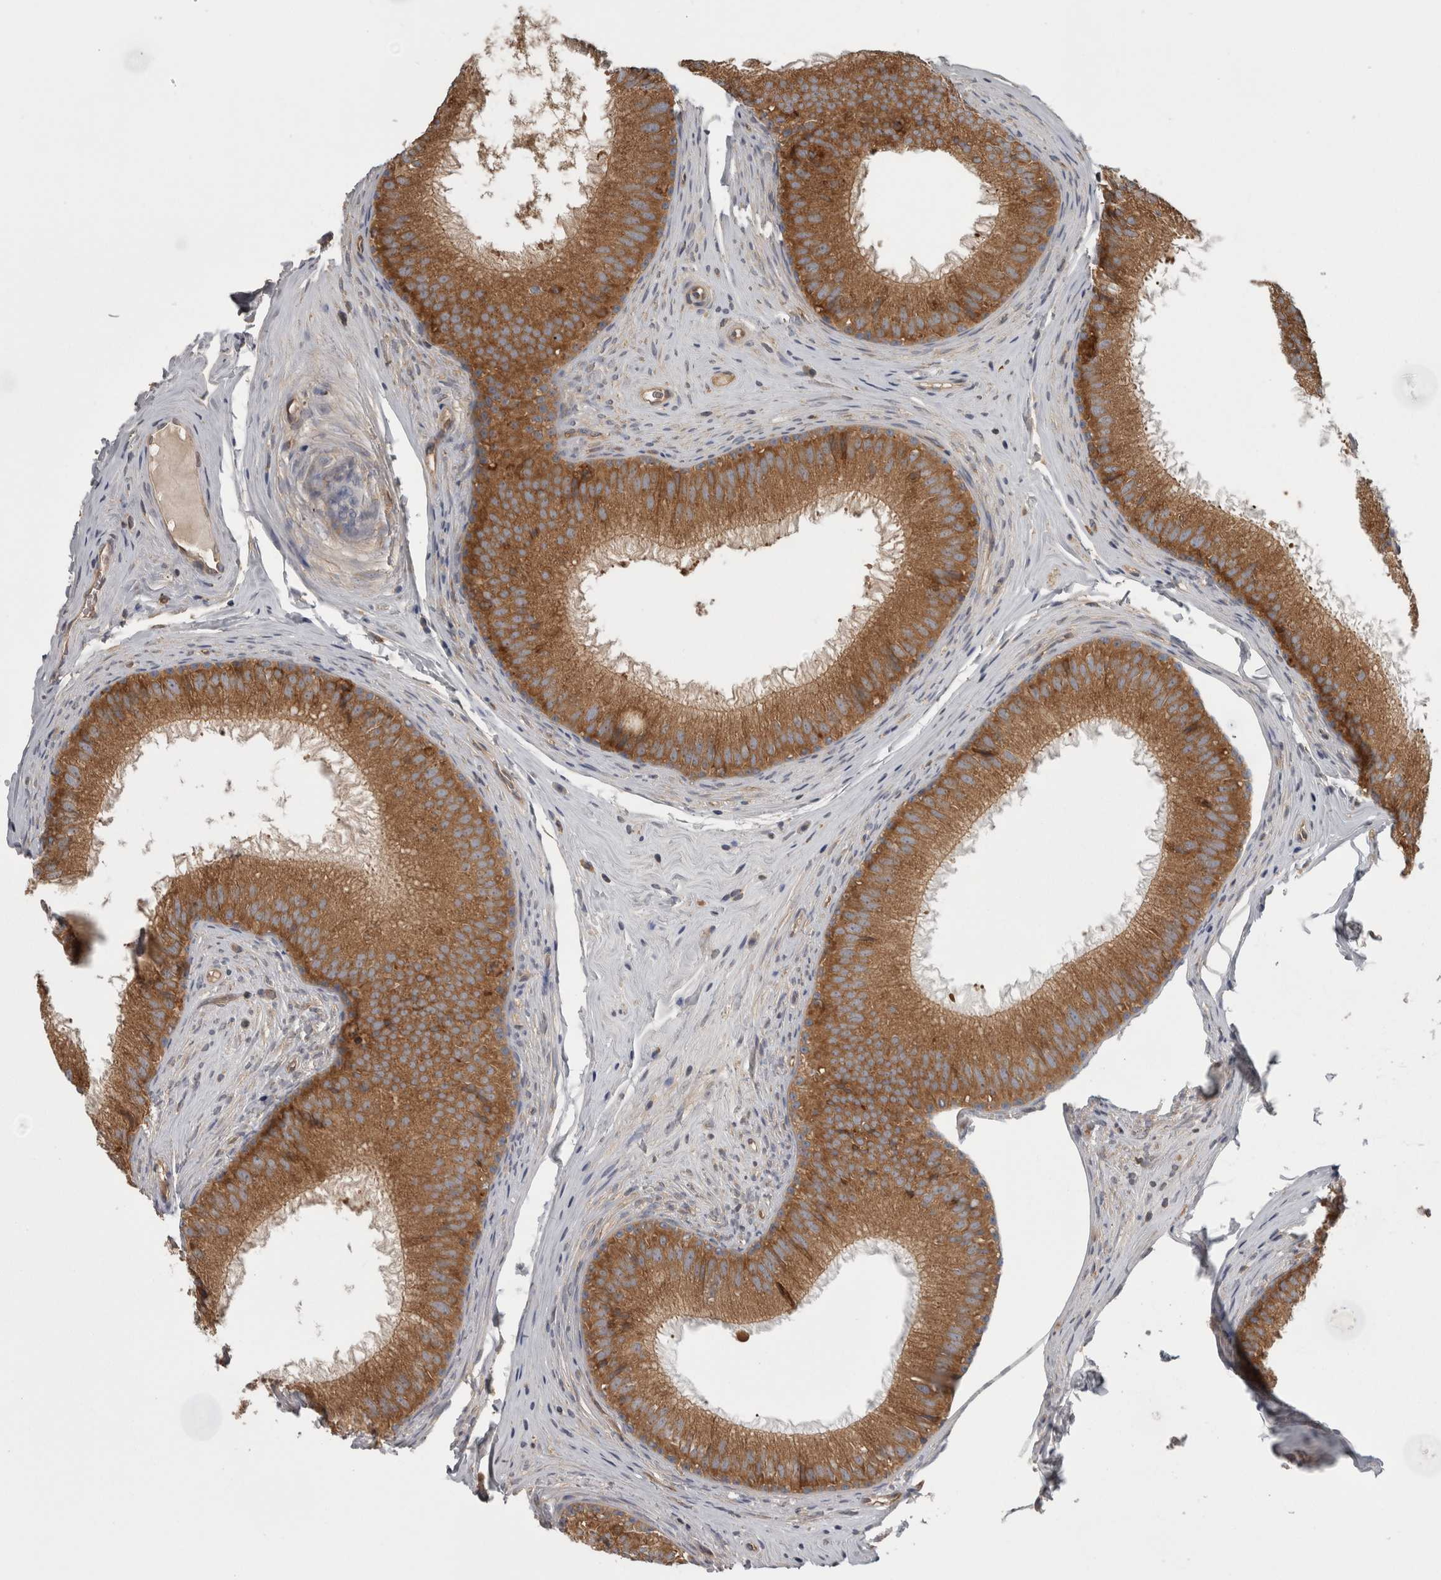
{"staining": {"intensity": "strong", "quantity": ">75%", "location": "cytoplasmic/membranous"}, "tissue": "epididymis", "cell_type": "Glandular cells", "image_type": "normal", "snomed": [{"axis": "morphology", "description": "Normal tissue, NOS"}, {"axis": "topography", "description": "Epididymis"}], "caption": "Normal epididymis shows strong cytoplasmic/membranous positivity in approximately >75% of glandular cells.", "gene": "SMCR8", "patient": {"sex": "male", "age": 32}}